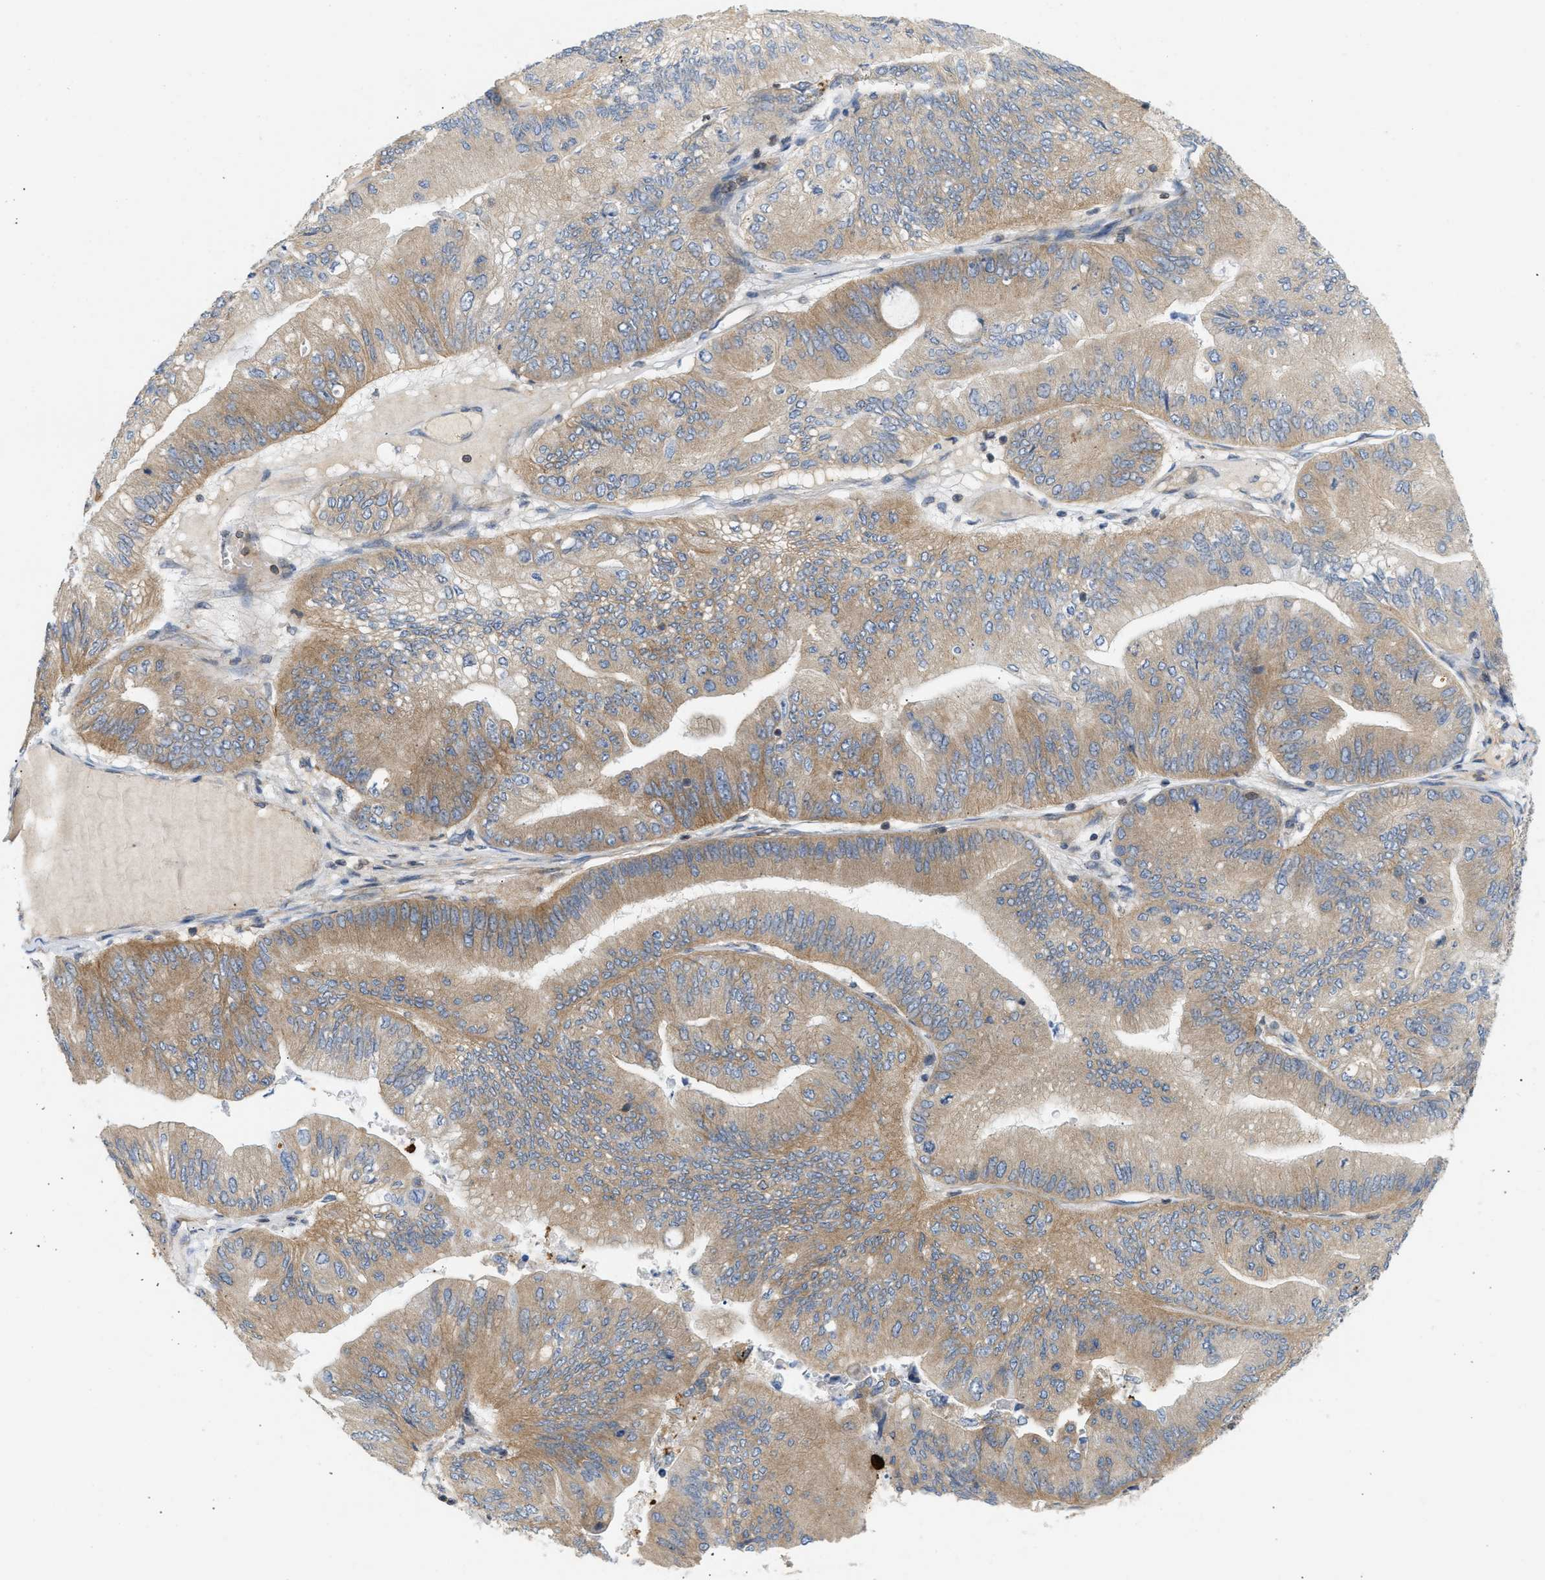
{"staining": {"intensity": "moderate", "quantity": ">75%", "location": "cytoplasmic/membranous"}, "tissue": "ovarian cancer", "cell_type": "Tumor cells", "image_type": "cancer", "snomed": [{"axis": "morphology", "description": "Cystadenocarcinoma, mucinous, NOS"}, {"axis": "topography", "description": "Ovary"}], "caption": "Mucinous cystadenocarcinoma (ovarian) stained with a protein marker exhibits moderate staining in tumor cells.", "gene": "STRN", "patient": {"sex": "female", "age": 61}}